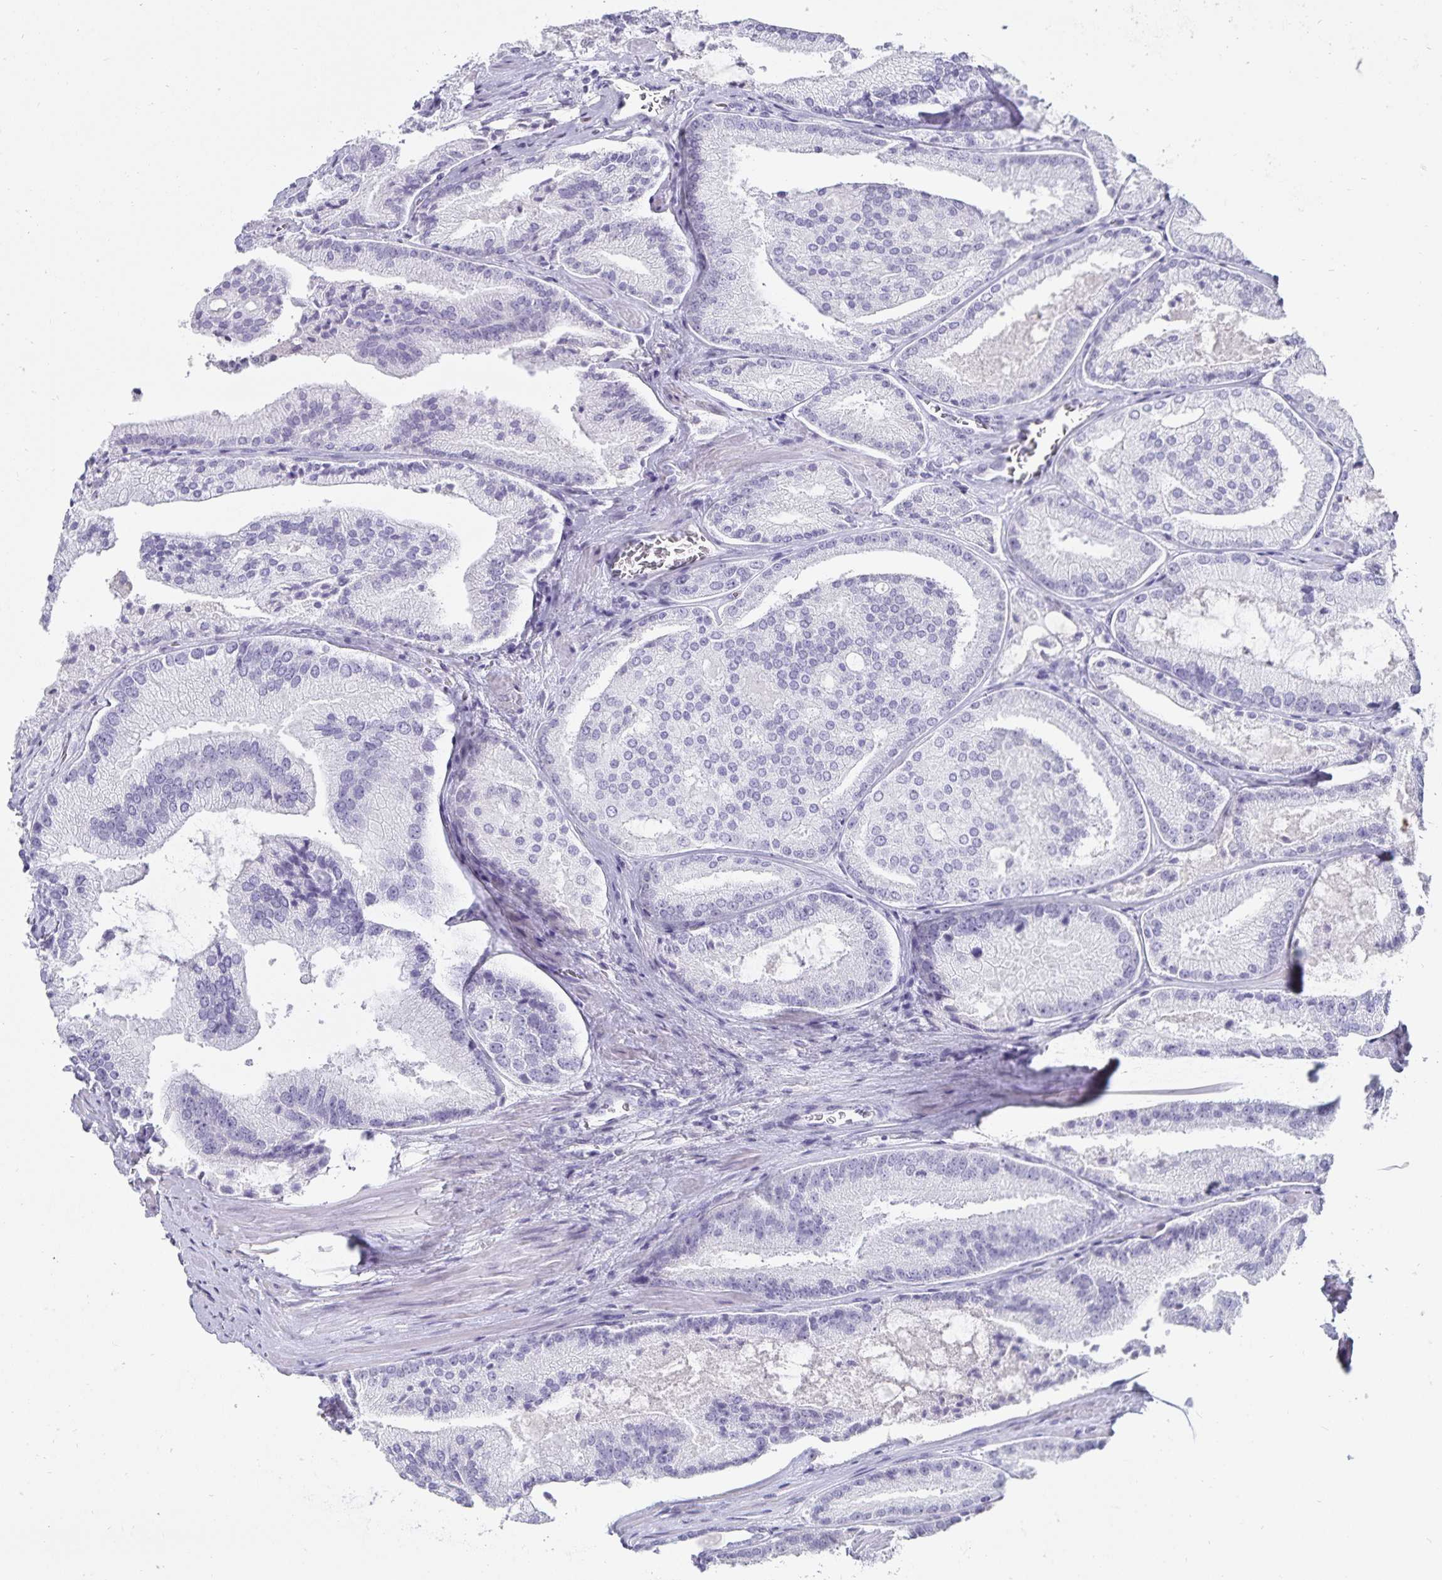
{"staining": {"intensity": "negative", "quantity": "none", "location": "none"}, "tissue": "prostate cancer", "cell_type": "Tumor cells", "image_type": "cancer", "snomed": [{"axis": "morphology", "description": "Adenocarcinoma, High grade"}, {"axis": "topography", "description": "Prostate"}], "caption": "Immunohistochemistry (IHC) of human prostate cancer (adenocarcinoma (high-grade)) exhibits no staining in tumor cells.", "gene": "DEFA6", "patient": {"sex": "male", "age": 73}}